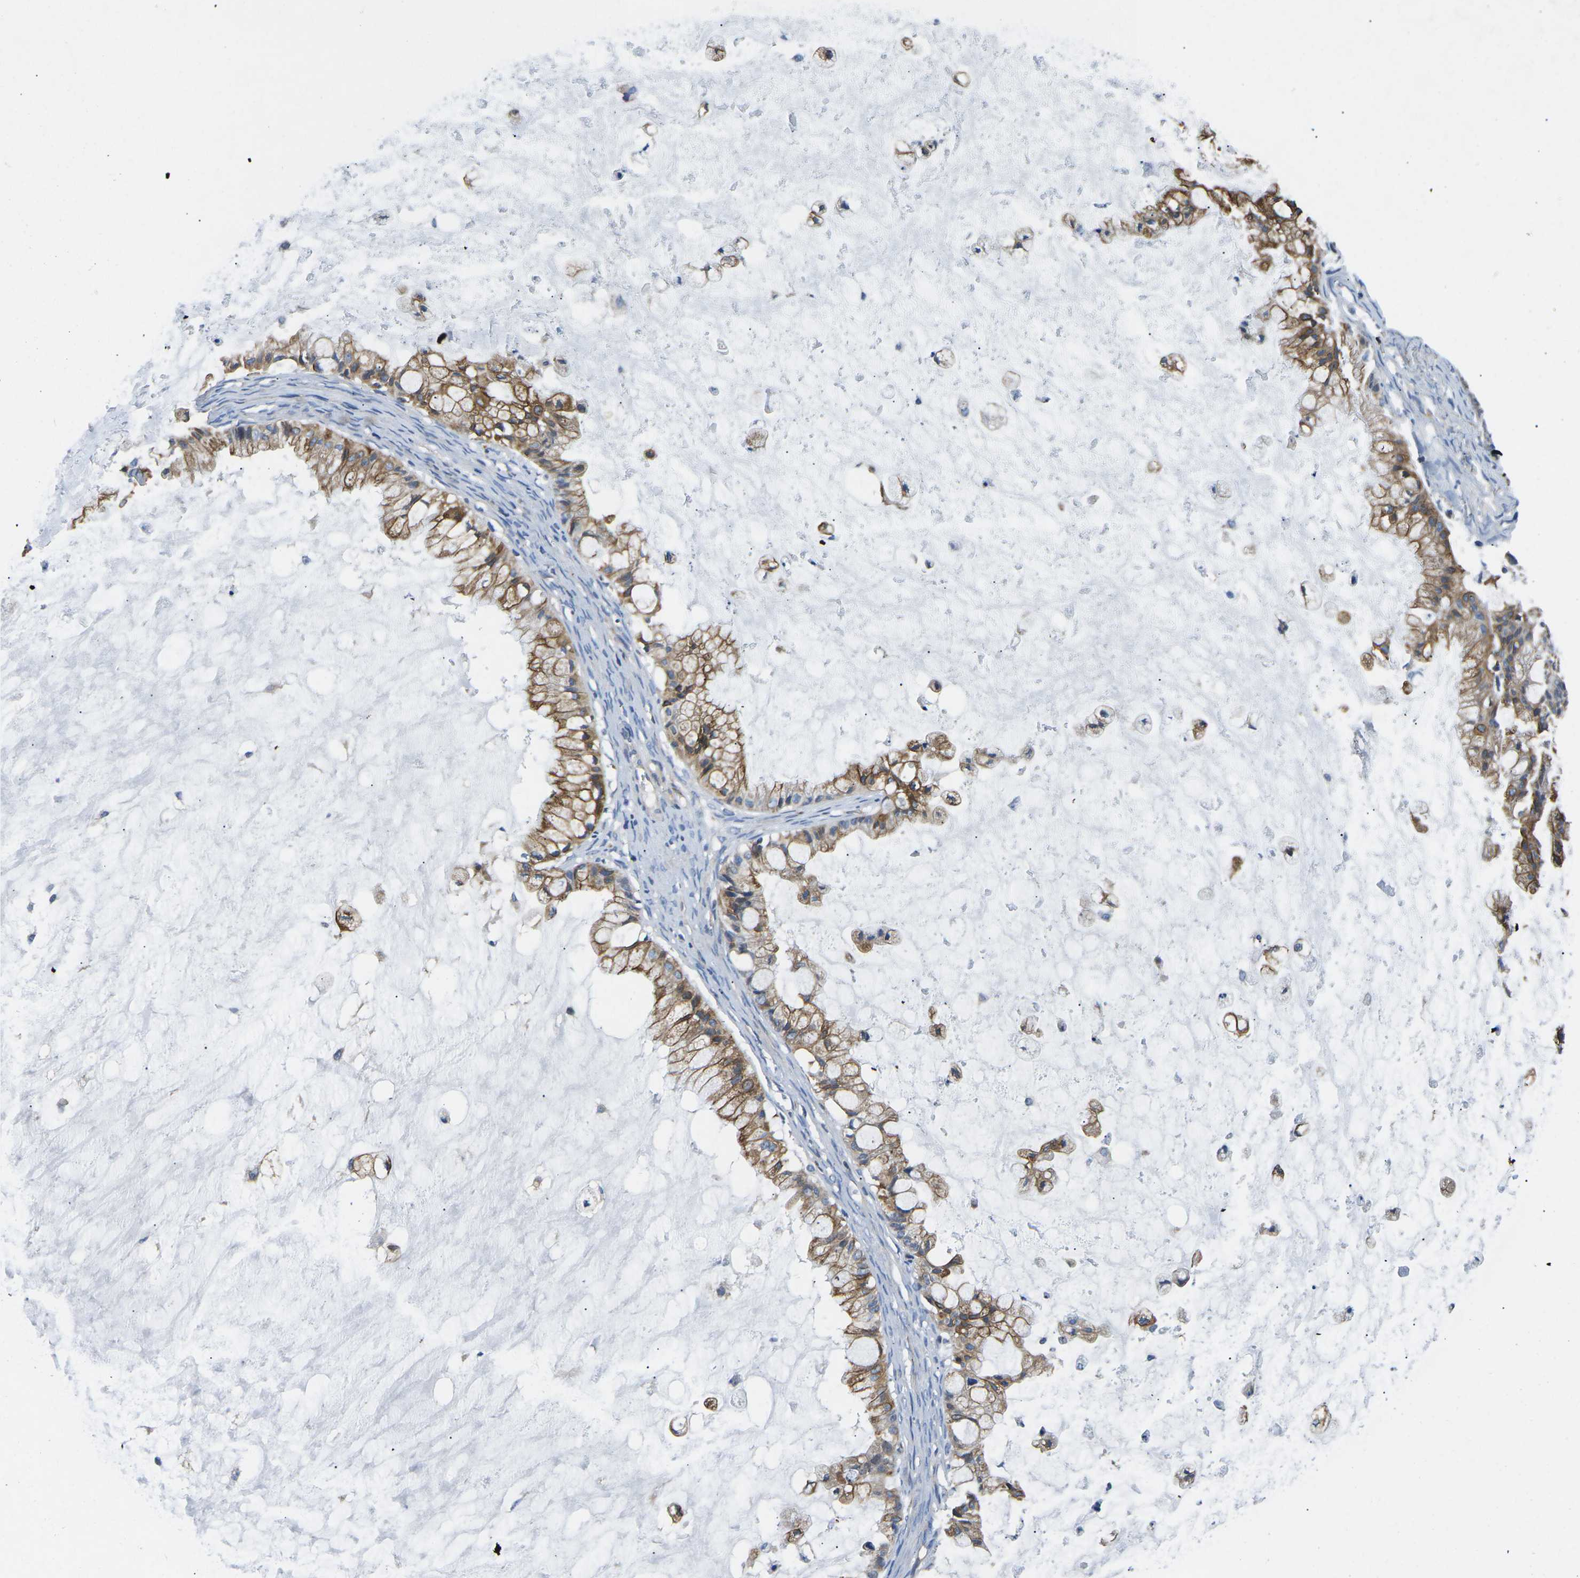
{"staining": {"intensity": "moderate", "quantity": ">75%", "location": "cytoplasmic/membranous"}, "tissue": "ovarian cancer", "cell_type": "Tumor cells", "image_type": "cancer", "snomed": [{"axis": "morphology", "description": "Cystadenocarcinoma, mucinous, NOS"}, {"axis": "topography", "description": "Ovary"}], "caption": "DAB immunohistochemical staining of human mucinous cystadenocarcinoma (ovarian) reveals moderate cytoplasmic/membranous protein staining in about >75% of tumor cells. The staining was performed using DAB, with brown indicating positive protein expression. Nuclei are stained blue with hematoxylin.", "gene": "KCNJ15", "patient": {"sex": "female", "age": 57}}